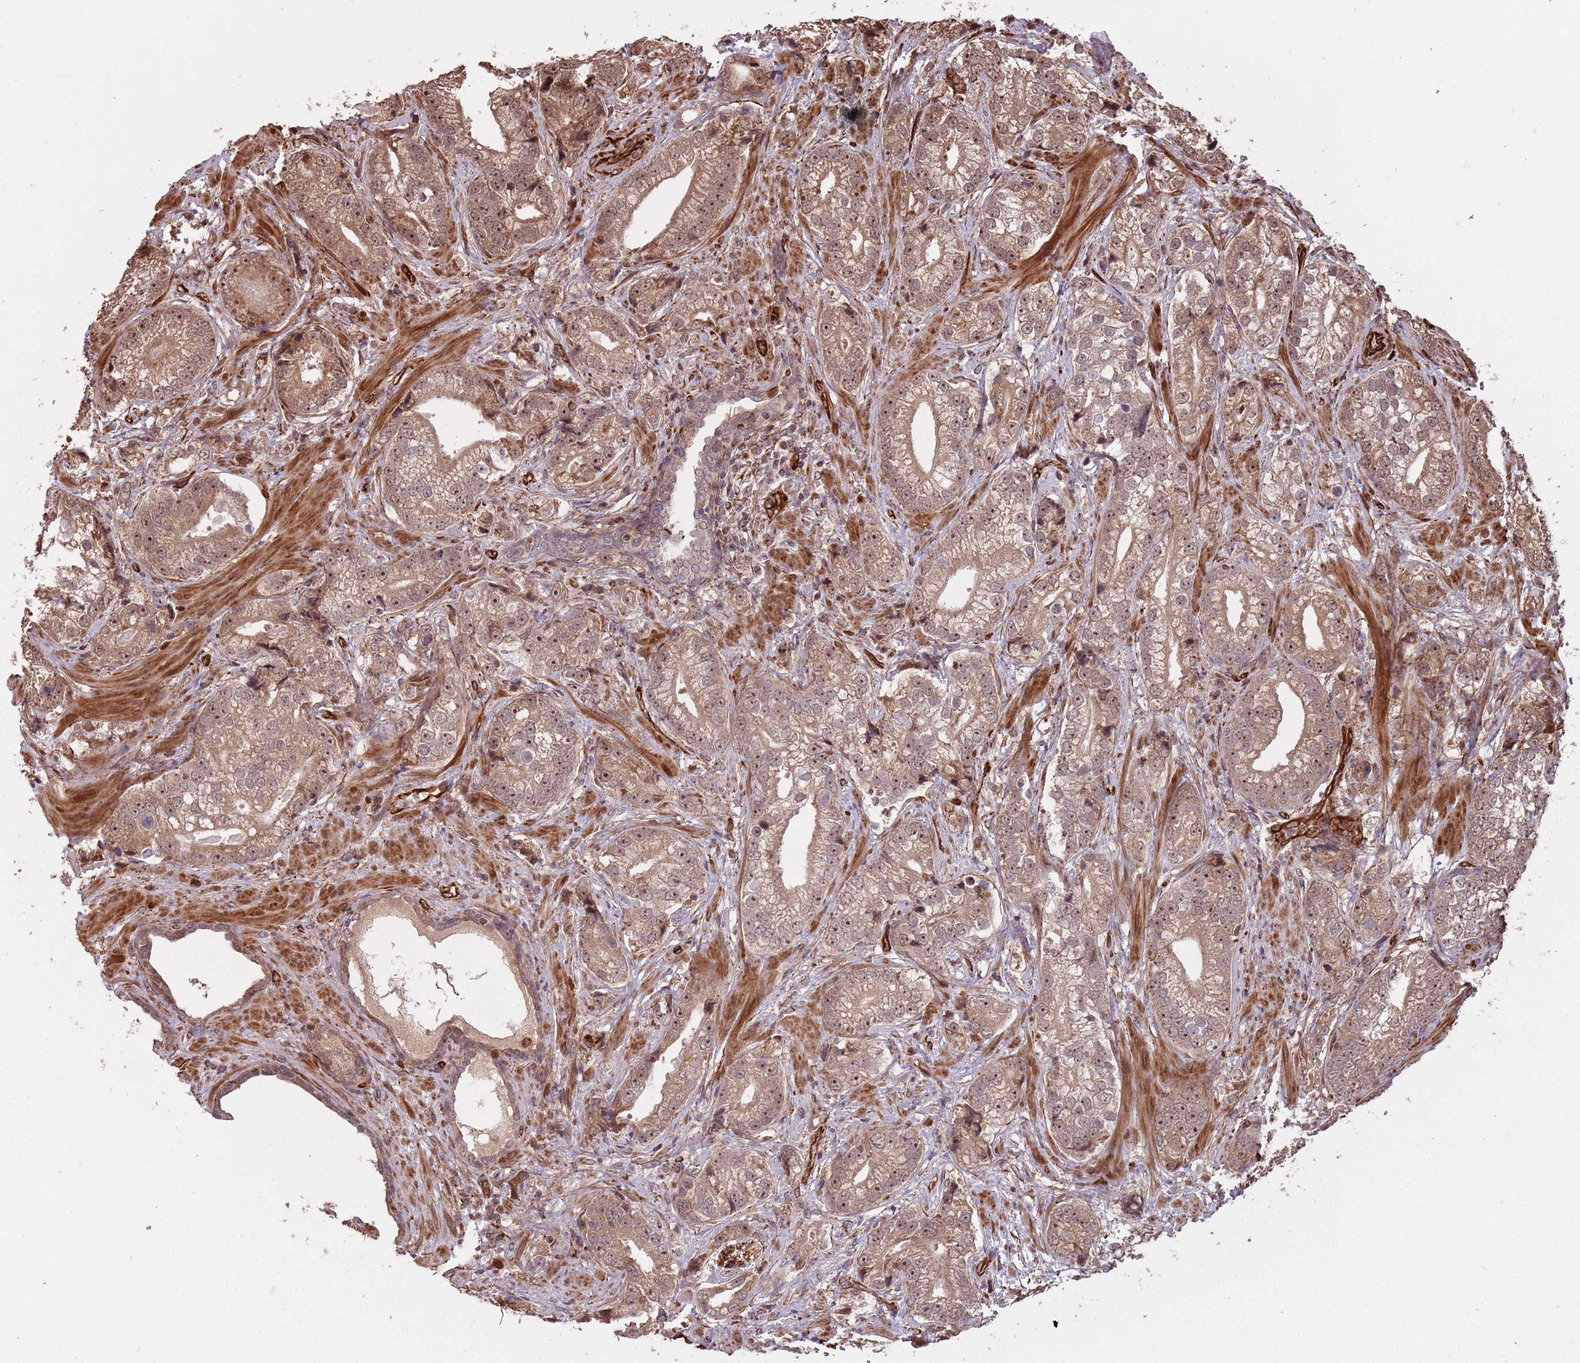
{"staining": {"intensity": "moderate", "quantity": ">75%", "location": "cytoplasmic/membranous,nuclear"}, "tissue": "prostate cancer", "cell_type": "Tumor cells", "image_type": "cancer", "snomed": [{"axis": "morphology", "description": "Adenocarcinoma, High grade"}, {"axis": "topography", "description": "Prostate"}], "caption": "Immunohistochemical staining of prostate cancer (adenocarcinoma (high-grade)) reveals moderate cytoplasmic/membranous and nuclear protein expression in about >75% of tumor cells.", "gene": "ADAMTS3", "patient": {"sex": "male", "age": 75}}